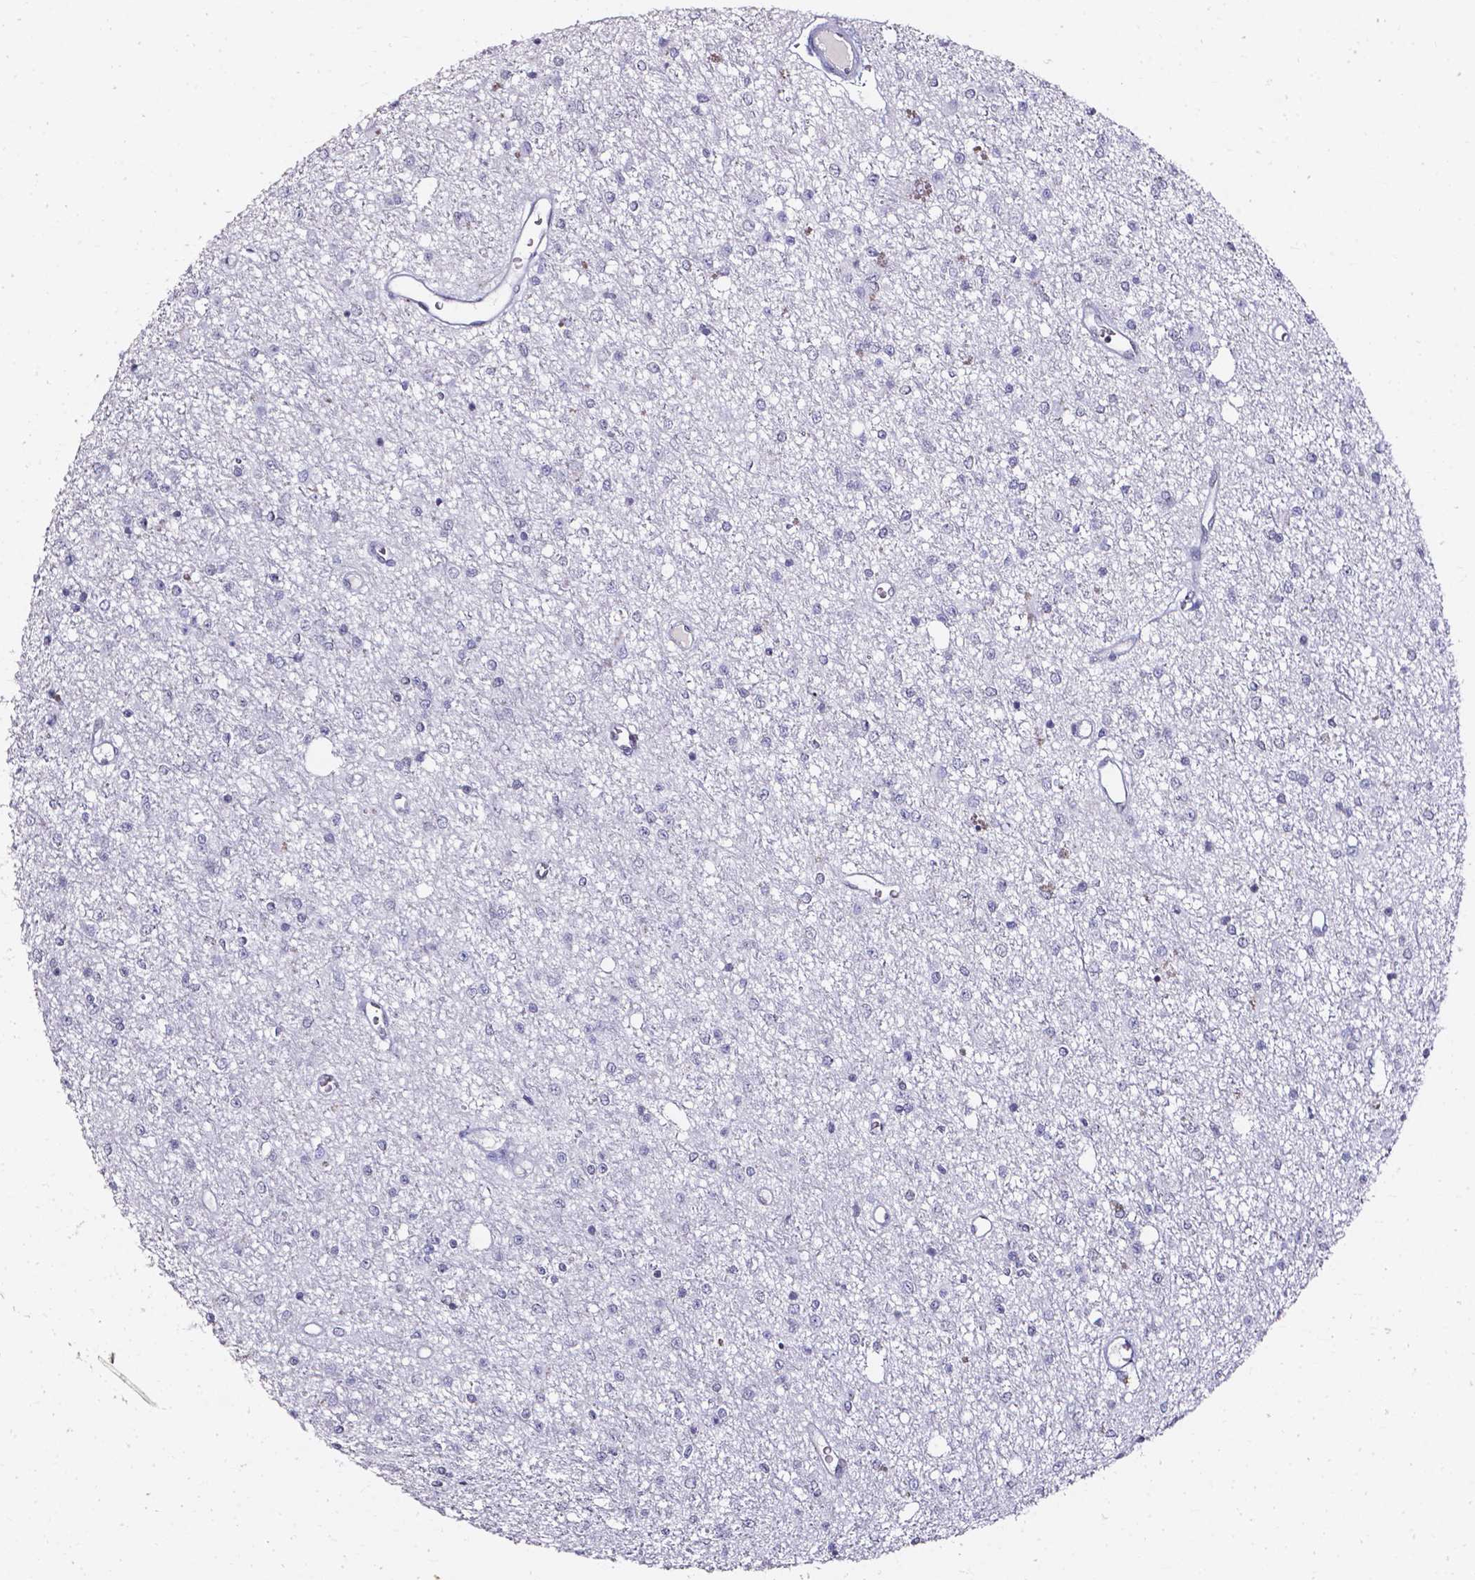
{"staining": {"intensity": "negative", "quantity": "none", "location": "none"}, "tissue": "glioma", "cell_type": "Tumor cells", "image_type": "cancer", "snomed": [{"axis": "morphology", "description": "Glioma, malignant, Low grade"}, {"axis": "topography", "description": "Brain"}], "caption": "An immunohistochemistry photomicrograph of glioma is shown. There is no staining in tumor cells of glioma.", "gene": "AKR1B10", "patient": {"sex": "female", "age": 45}}